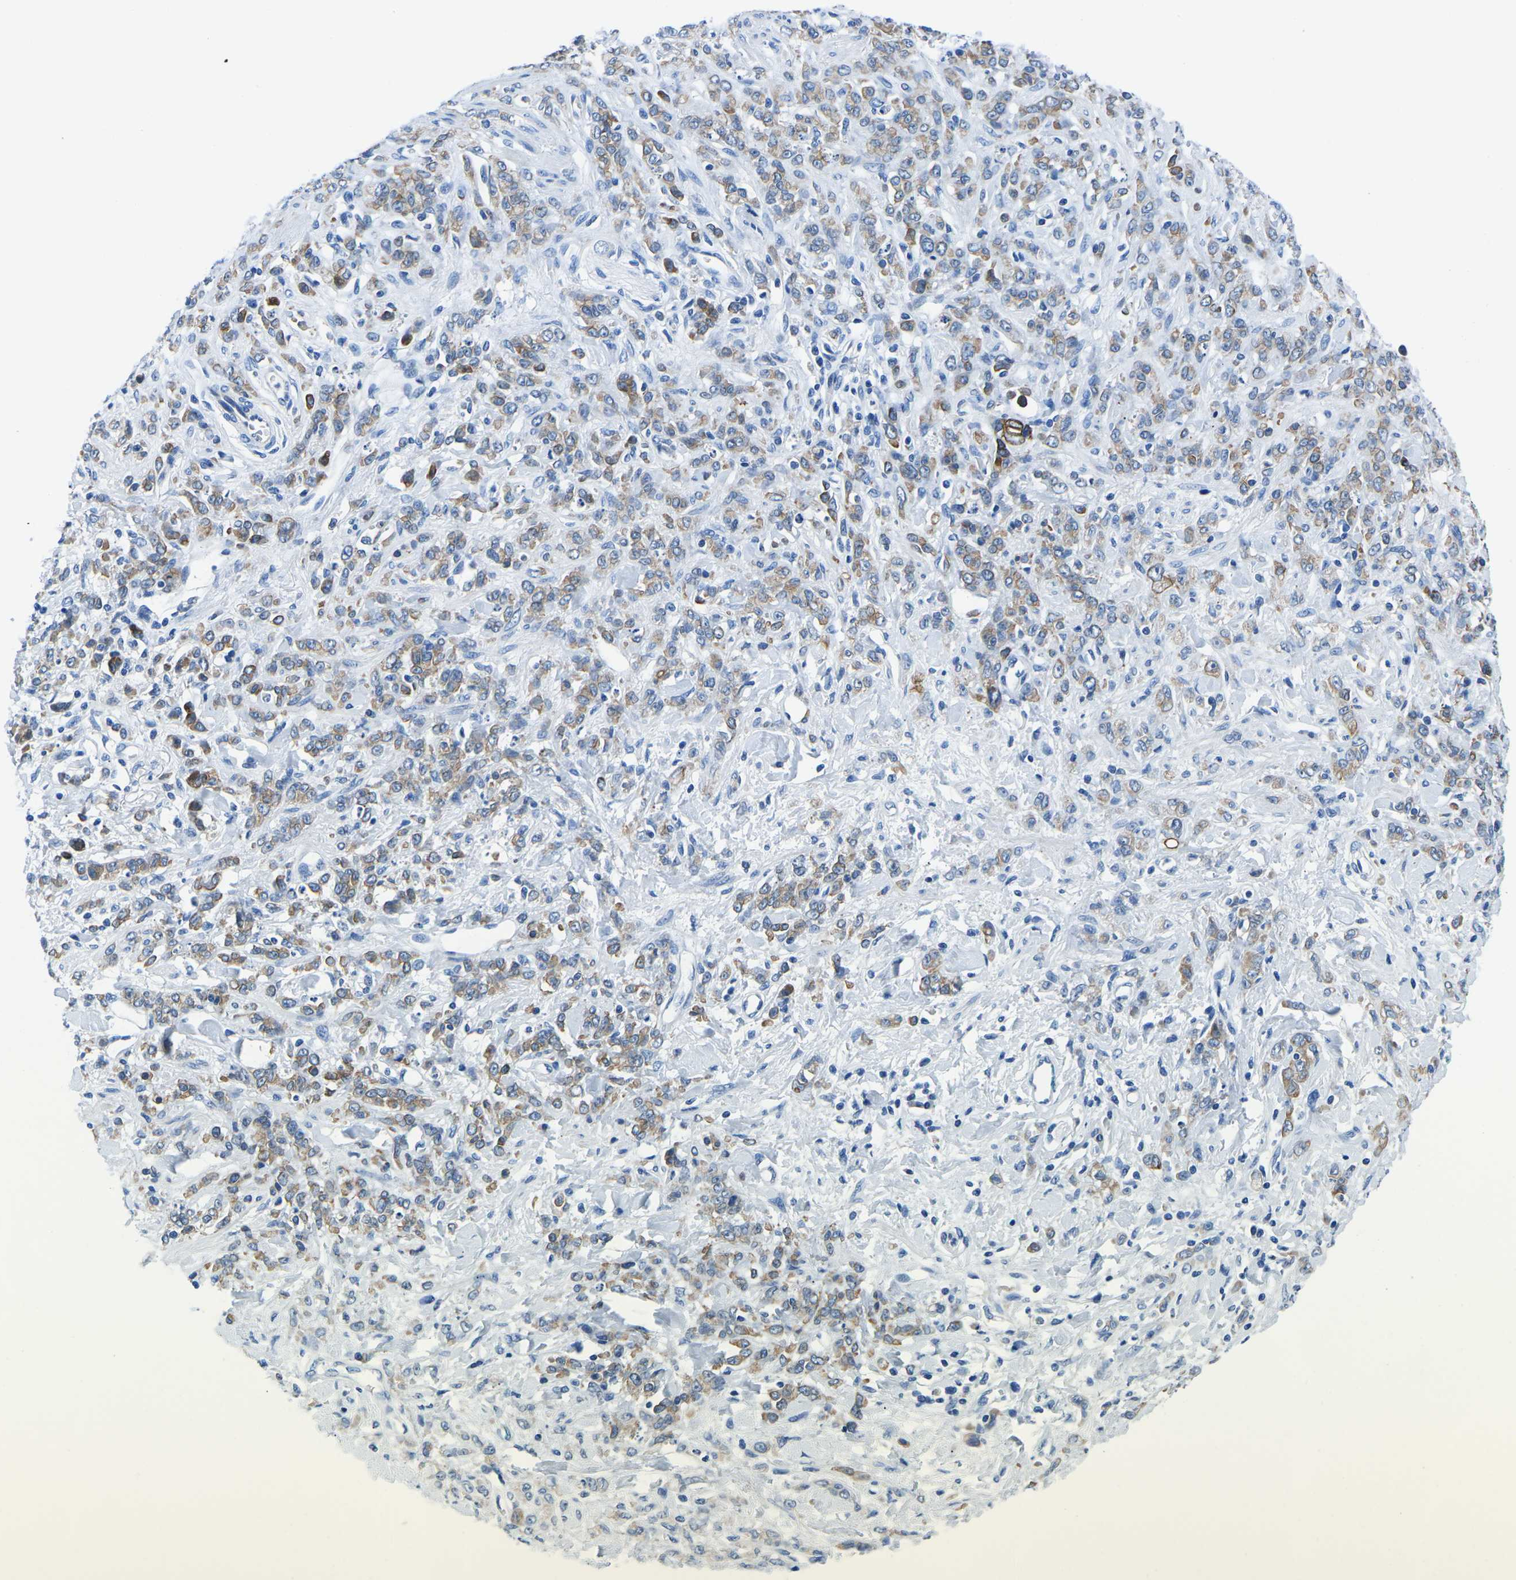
{"staining": {"intensity": "moderate", "quantity": ">75%", "location": "cytoplasmic/membranous"}, "tissue": "stomach cancer", "cell_type": "Tumor cells", "image_type": "cancer", "snomed": [{"axis": "morphology", "description": "Normal tissue, NOS"}, {"axis": "morphology", "description": "Adenocarcinoma, NOS"}, {"axis": "topography", "description": "Stomach"}], "caption": "High-power microscopy captured an IHC image of stomach cancer (adenocarcinoma), revealing moderate cytoplasmic/membranous expression in approximately >75% of tumor cells.", "gene": "TM6SF1", "patient": {"sex": "male", "age": 82}}